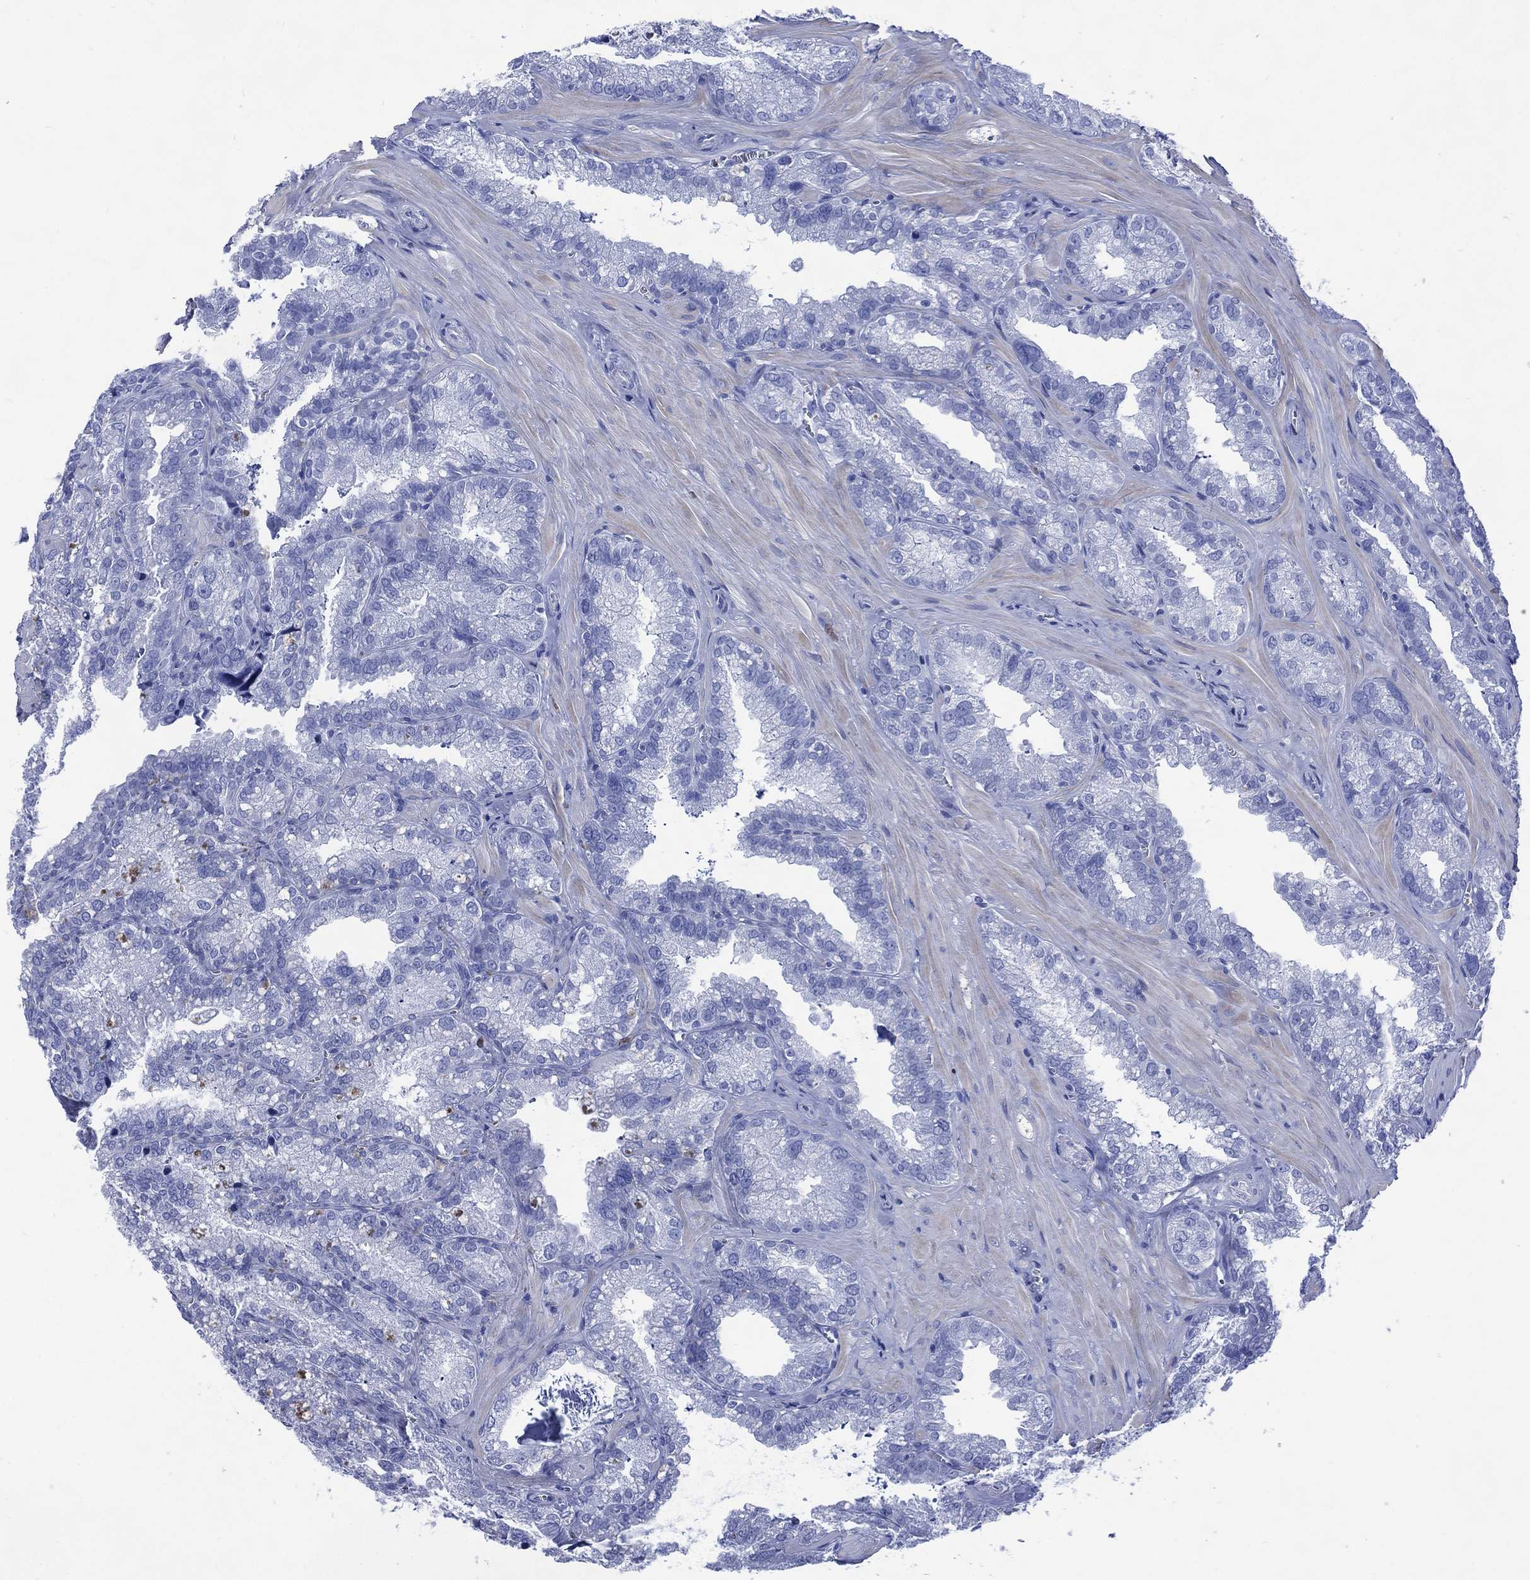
{"staining": {"intensity": "negative", "quantity": "none", "location": "none"}, "tissue": "seminal vesicle", "cell_type": "Glandular cells", "image_type": "normal", "snomed": [{"axis": "morphology", "description": "Normal tissue, NOS"}, {"axis": "topography", "description": "Seminal veicle"}], "caption": "Human seminal vesicle stained for a protein using immunohistochemistry displays no expression in glandular cells.", "gene": "SHCBP1L", "patient": {"sex": "male", "age": 57}}